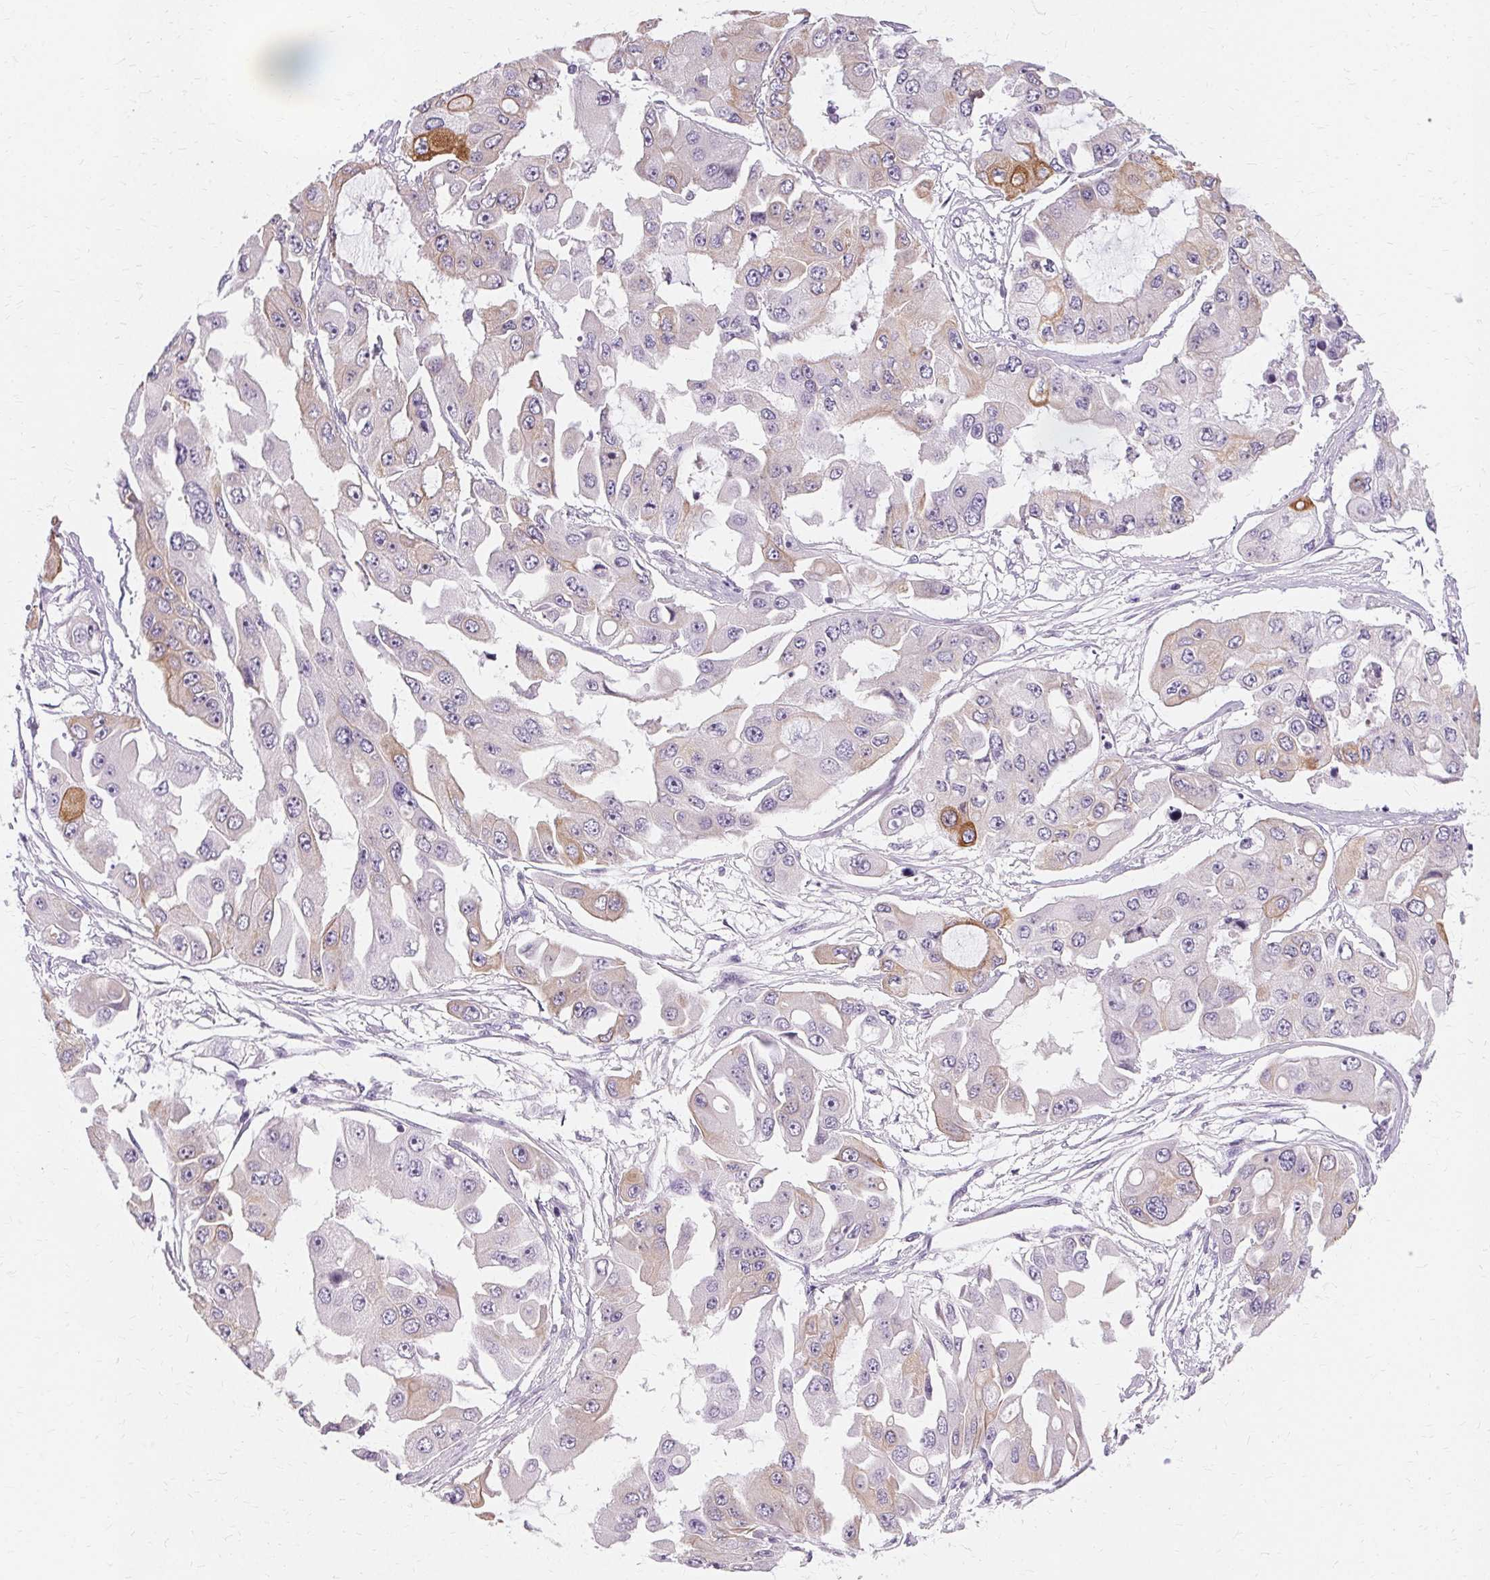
{"staining": {"intensity": "moderate", "quantity": "<25%", "location": "cytoplasmic/membranous"}, "tissue": "ovarian cancer", "cell_type": "Tumor cells", "image_type": "cancer", "snomed": [{"axis": "morphology", "description": "Cystadenocarcinoma, serous, NOS"}, {"axis": "topography", "description": "Ovary"}], "caption": "IHC (DAB (3,3'-diaminobenzidine)) staining of ovarian serous cystadenocarcinoma displays moderate cytoplasmic/membranous protein staining in about <25% of tumor cells. (Brightfield microscopy of DAB IHC at high magnification).", "gene": "KRT6C", "patient": {"sex": "female", "age": 56}}